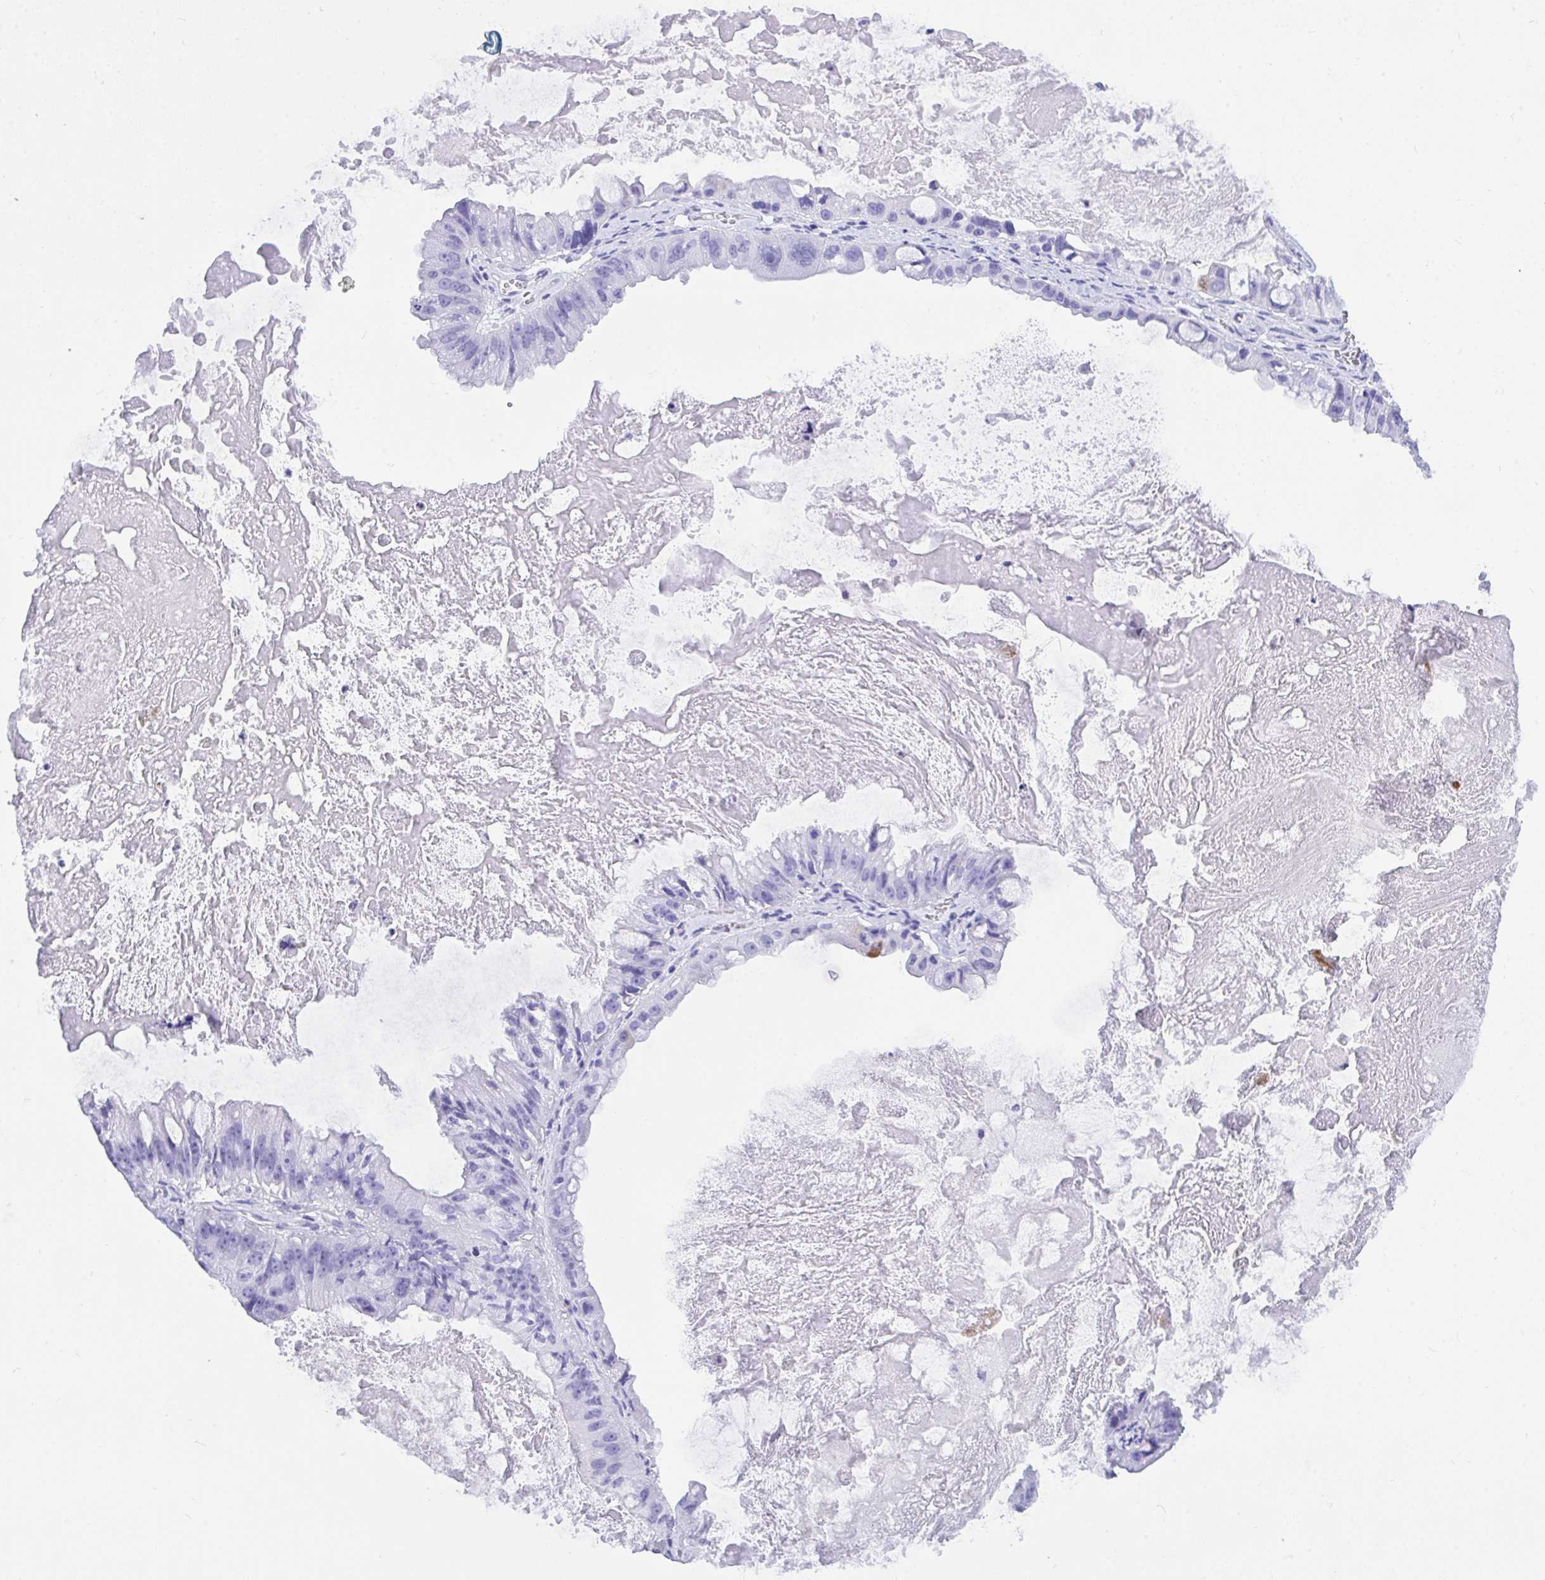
{"staining": {"intensity": "negative", "quantity": "none", "location": "none"}, "tissue": "ovarian cancer", "cell_type": "Tumor cells", "image_type": "cancer", "snomed": [{"axis": "morphology", "description": "Cystadenocarcinoma, mucinous, NOS"}, {"axis": "topography", "description": "Ovary"}], "caption": "Immunohistochemistry (IHC) micrograph of neoplastic tissue: ovarian cancer (mucinous cystadenocarcinoma) stained with DAB demonstrates no significant protein positivity in tumor cells.", "gene": "BEST4", "patient": {"sex": "female", "age": 61}}